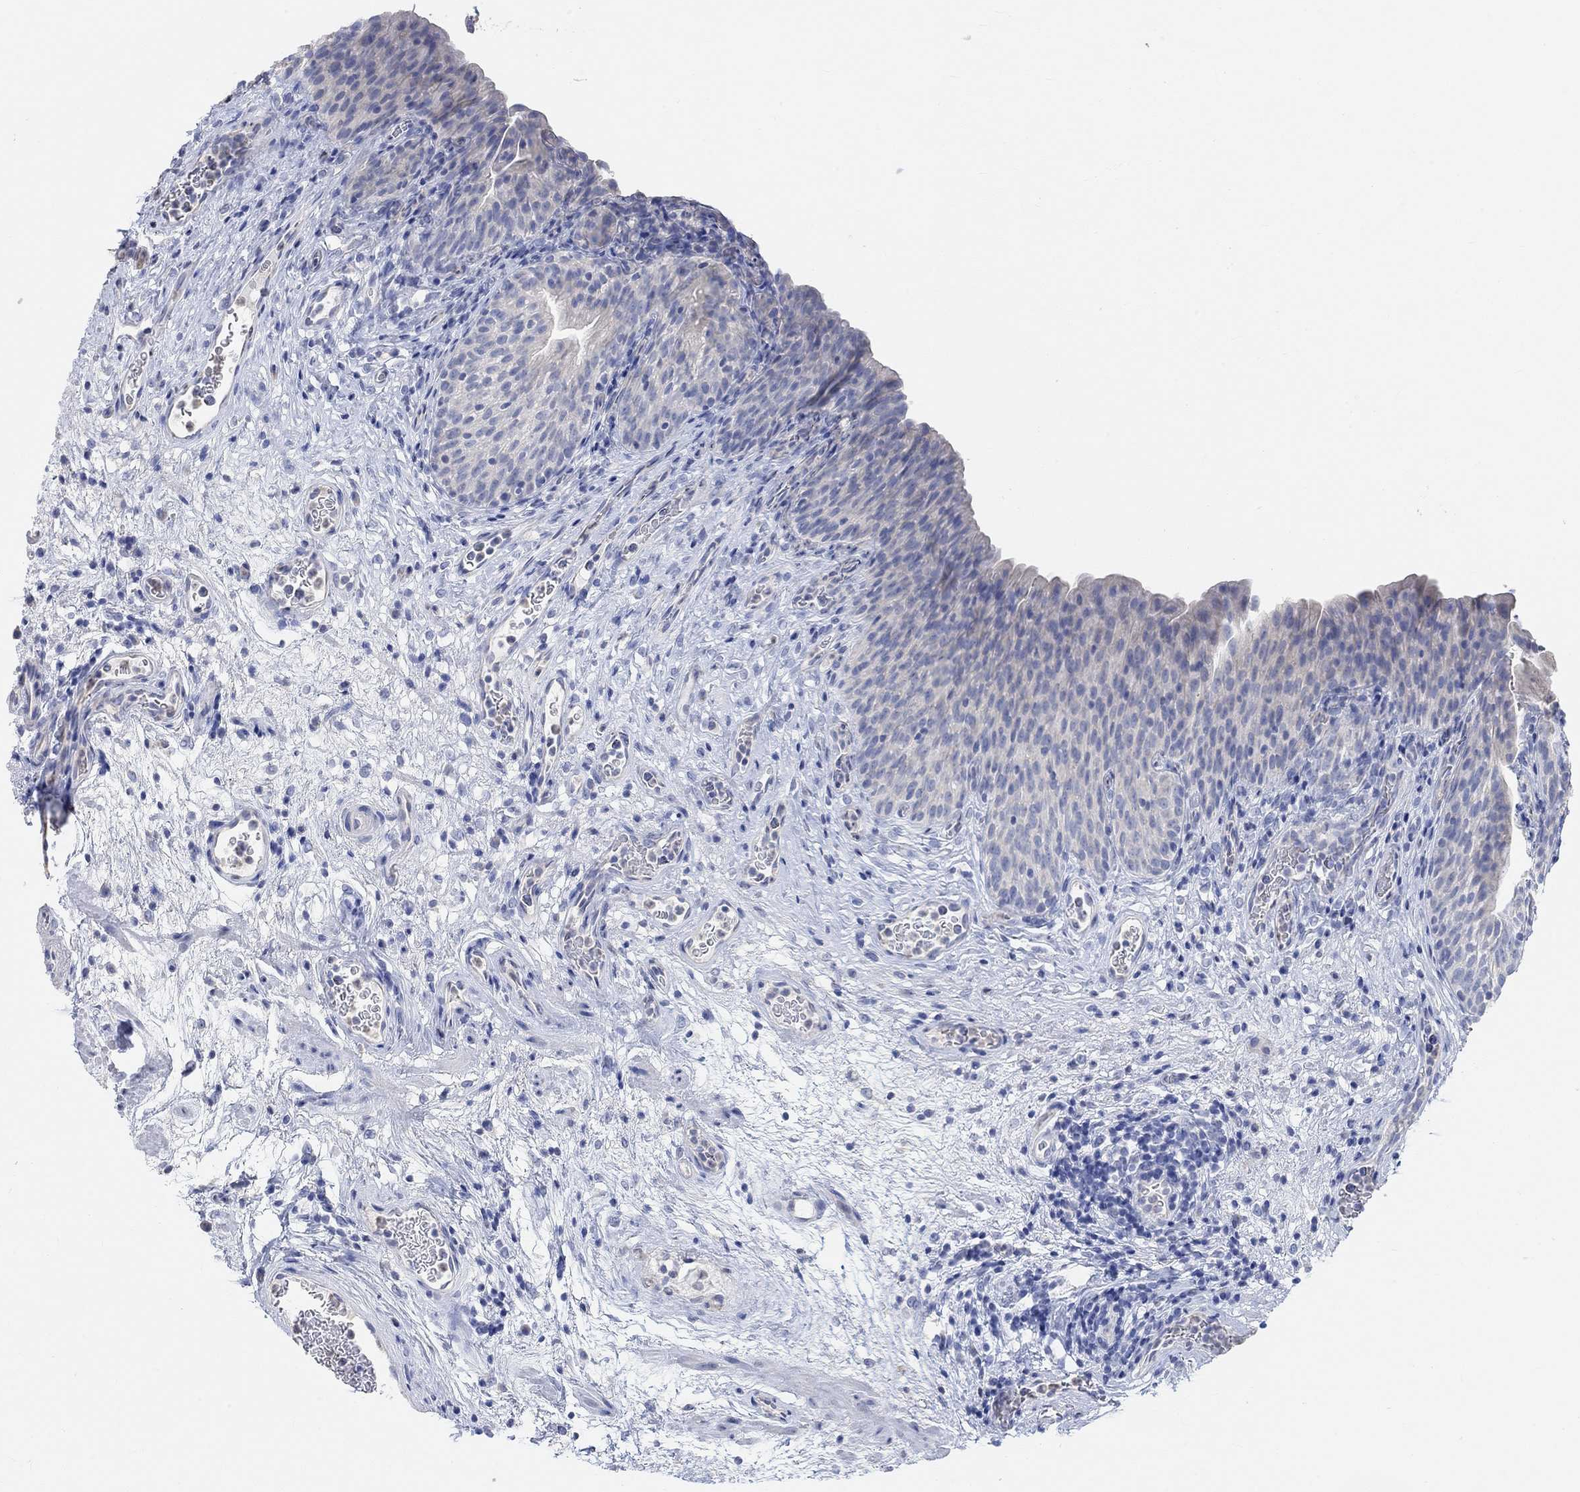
{"staining": {"intensity": "negative", "quantity": "none", "location": "none"}, "tissue": "urinary bladder", "cell_type": "Urothelial cells", "image_type": "normal", "snomed": [{"axis": "morphology", "description": "Normal tissue, NOS"}, {"axis": "topography", "description": "Urinary bladder"}], "caption": "A photomicrograph of human urinary bladder is negative for staining in urothelial cells. (DAB (3,3'-diaminobenzidine) IHC, high magnification).", "gene": "NLRP14", "patient": {"sex": "male", "age": 76}}